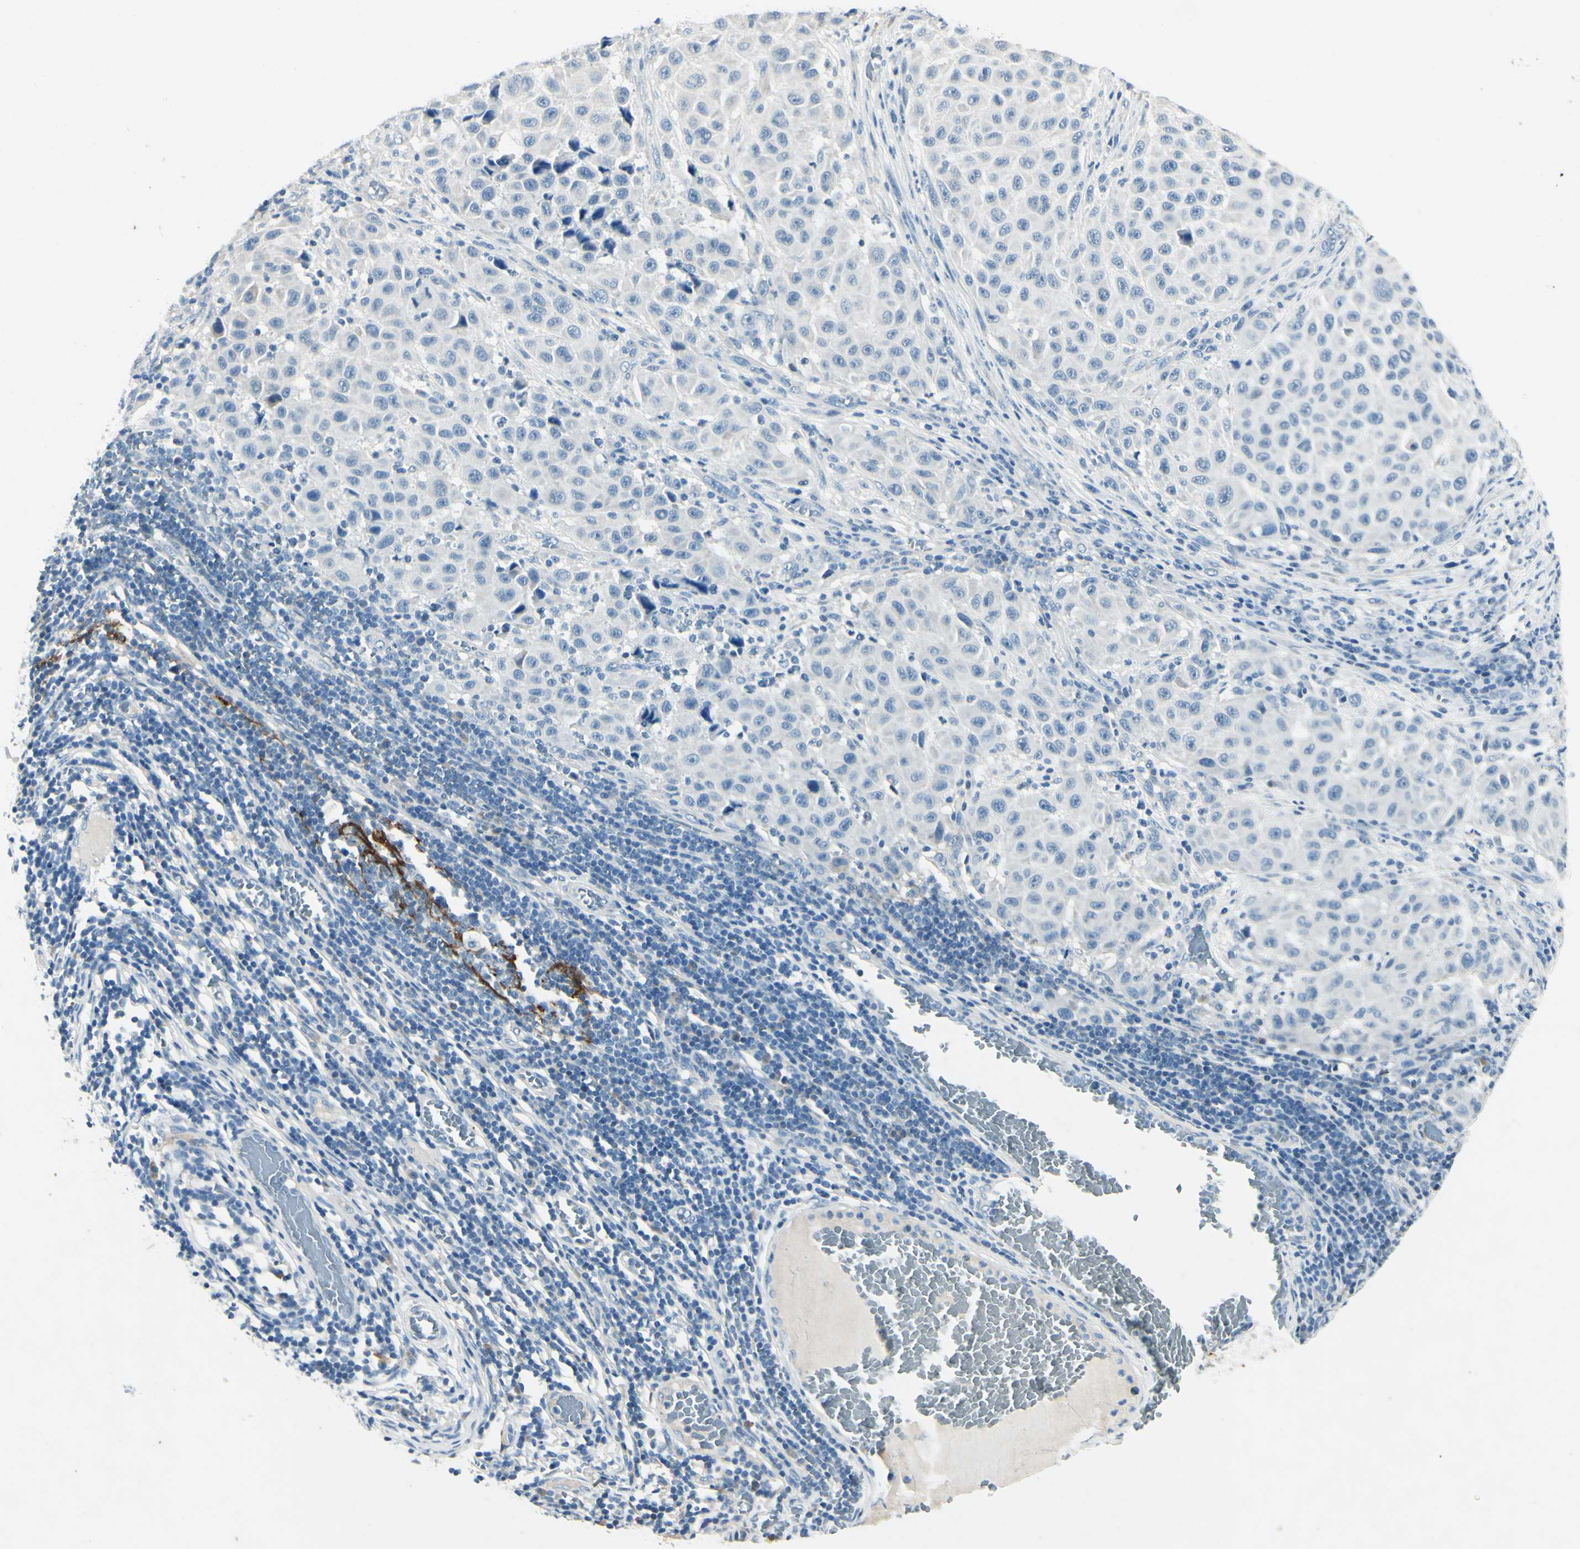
{"staining": {"intensity": "negative", "quantity": "none", "location": "none"}, "tissue": "melanoma", "cell_type": "Tumor cells", "image_type": "cancer", "snomed": [{"axis": "morphology", "description": "Malignant melanoma, Metastatic site"}, {"axis": "topography", "description": "Lymph node"}], "caption": "There is no significant positivity in tumor cells of melanoma.", "gene": "SNAP91", "patient": {"sex": "male", "age": 61}}